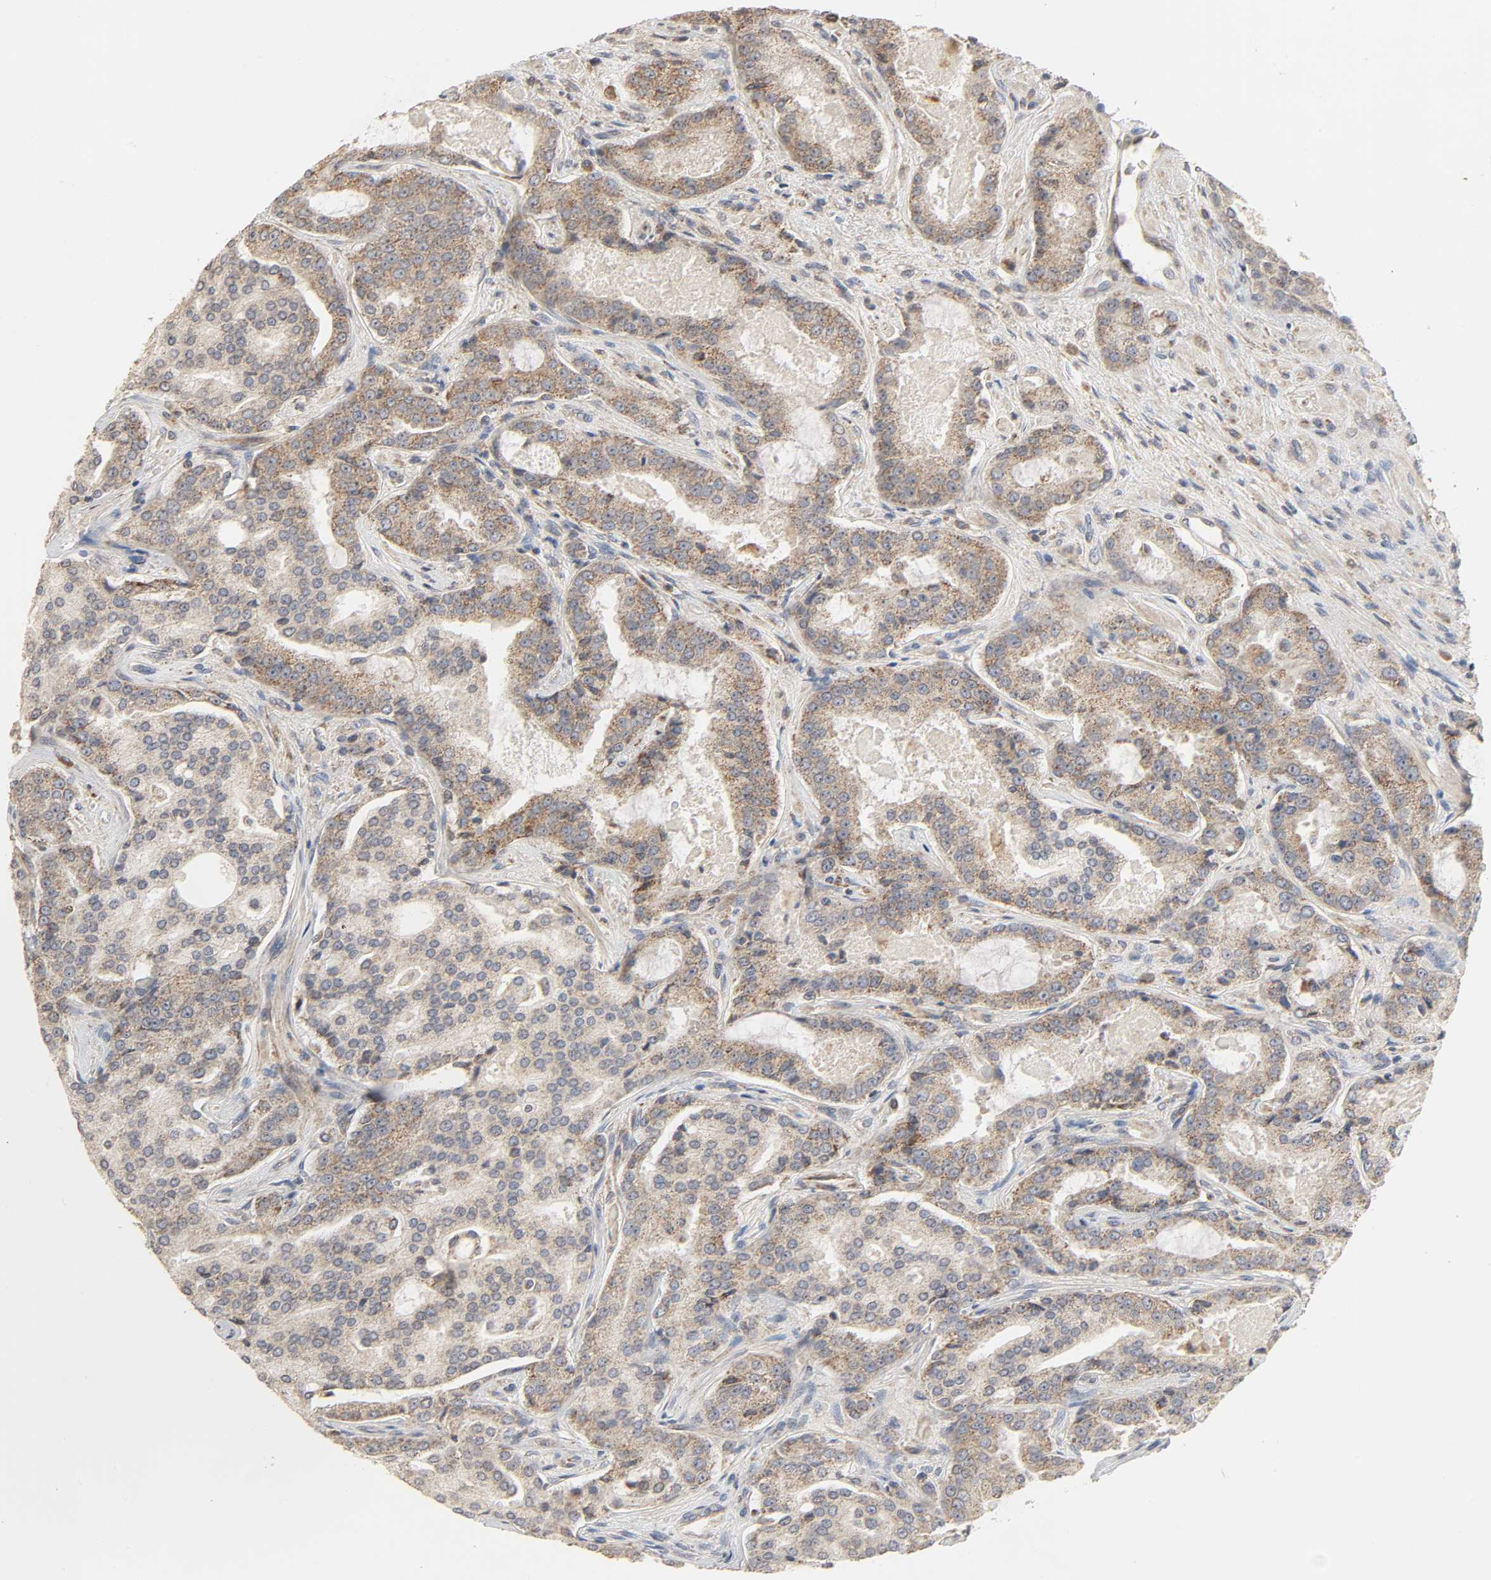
{"staining": {"intensity": "weak", "quantity": ">75%", "location": "cytoplasmic/membranous"}, "tissue": "prostate cancer", "cell_type": "Tumor cells", "image_type": "cancer", "snomed": [{"axis": "morphology", "description": "Adenocarcinoma, High grade"}, {"axis": "topography", "description": "Prostate"}], "caption": "IHC (DAB) staining of prostate adenocarcinoma (high-grade) reveals weak cytoplasmic/membranous protein staining in about >75% of tumor cells. (brown staining indicates protein expression, while blue staining denotes nuclei).", "gene": "CLEC4E", "patient": {"sex": "male", "age": 72}}